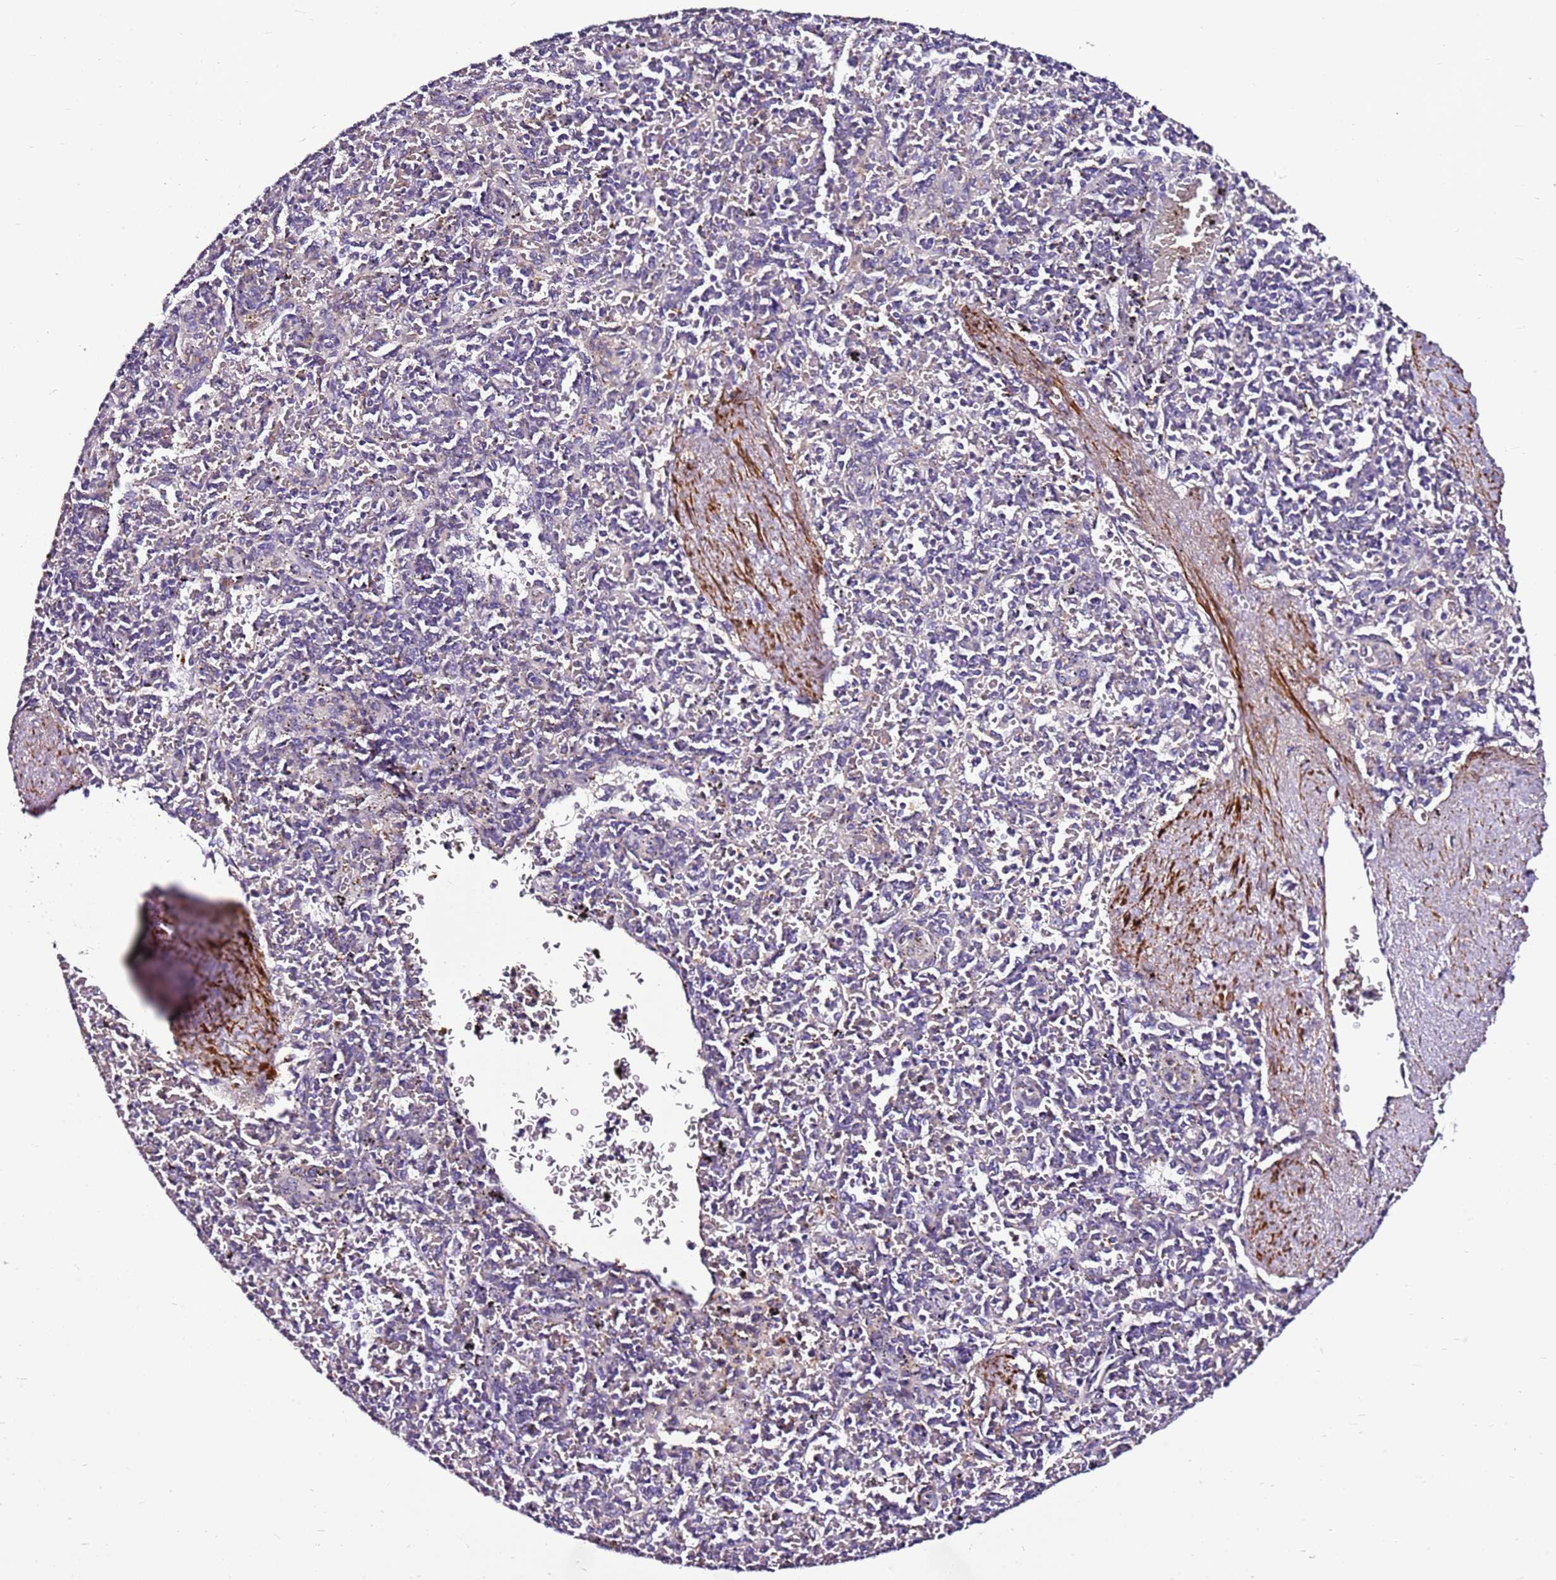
{"staining": {"intensity": "negative", "quantity": "none", "location": "none"}, "tissue": "spleen", "cell_type": "Cells in red pulp", "image_type": "normal", "snomed": [{"axis": "morphology", "description": "Normal tissue, NOS"}, {"axis": "topography", "description": "Spleen"}], "caption": "The immunohistochemistry (IHC) histopathology image has no significant expression in cells in red pulp of spleen. (Stains: DAB immunohistochemistry (IHC) with hematoxylin counter stain, Microscopy: brightfield microscopy at high magnification).", "gene": "SMIM4", "patient": {"sex": "male", "age": 82}}